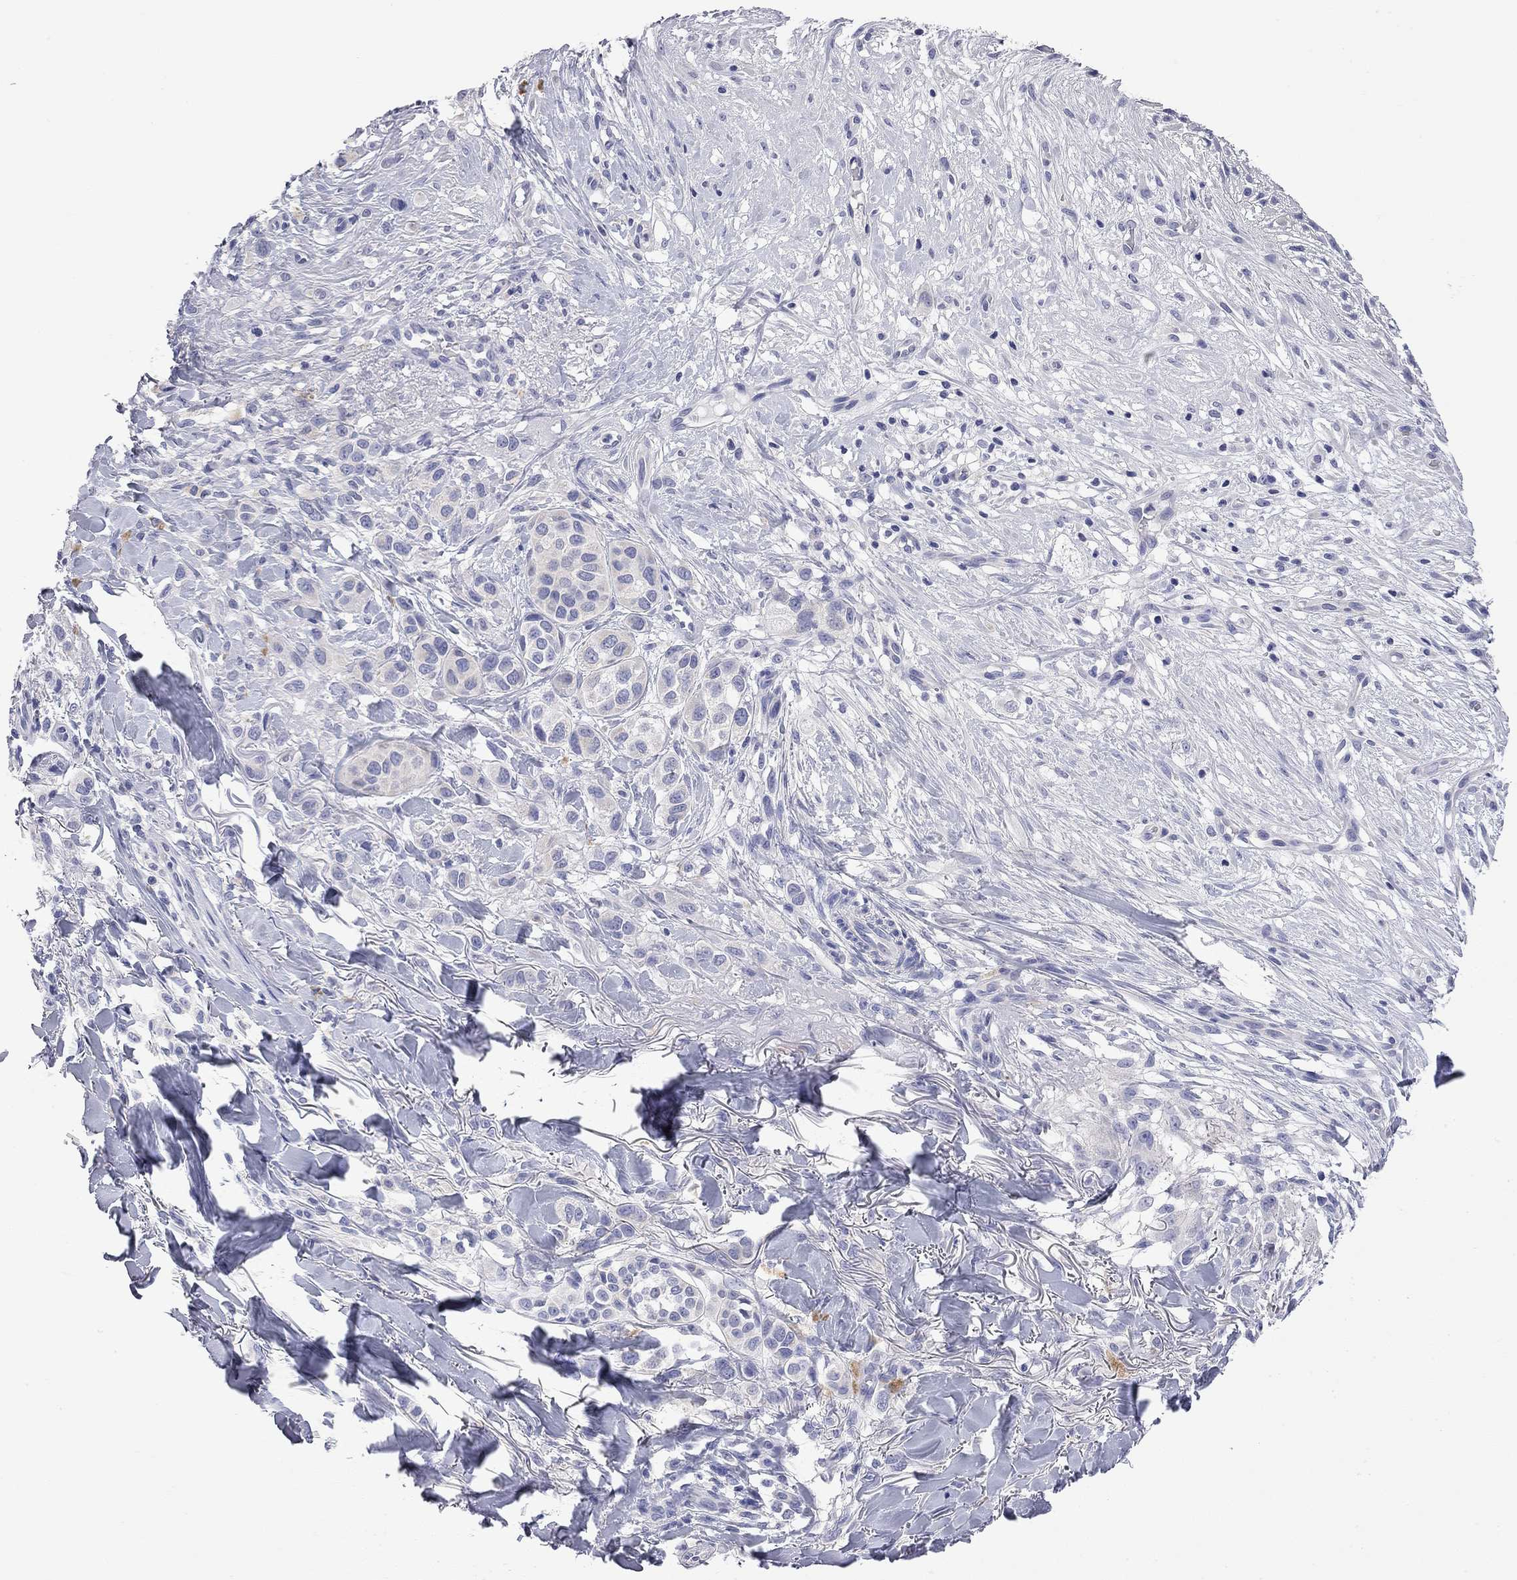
{"staining": {"intensity": "negative", "quantity": "none", "location": "none"}, "tissue": "melanoma", "cell_type": "Tumor cells", "image_type": "cancer", "snomed": [{"axis": "morphology", "description": "Malignant melanoma, NOS"}, {"axis": "topography", "description": "Skin"}], "caption": "This image is of melanoma stained with immunohistochemistry to label a protein in brown with the nuclei are counter-stained blue. There is no staining in tumor cells.", "gene": "ABCB4", "patient": {"sex": "male", "age": 57}}